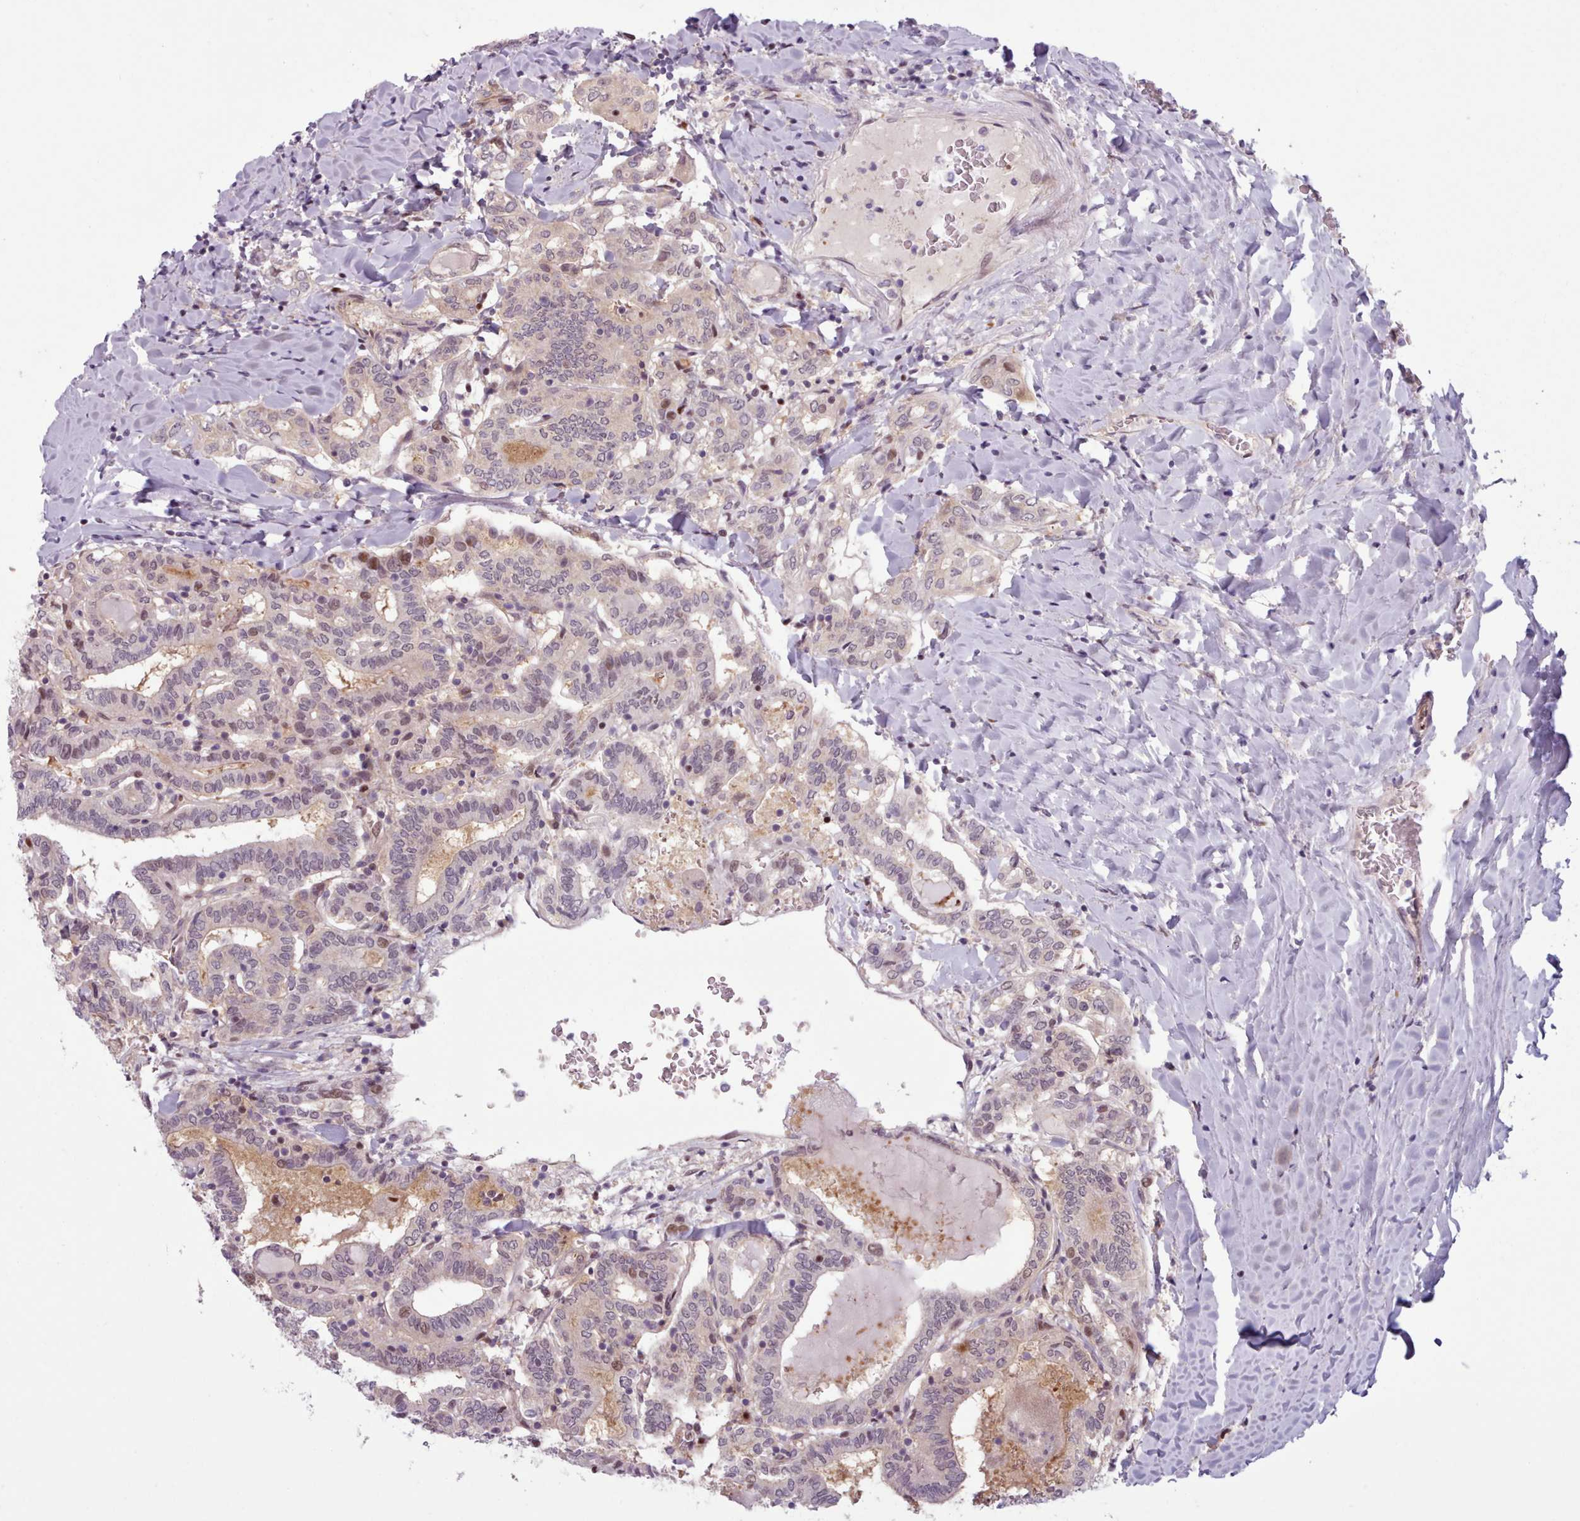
{"staining": {"intensity": "negative", "quantity": "none", "location": "none"}, "tissue": "thyroid cancer", "cell_type": "Tumor cells", "image_type": "cancer", "snomed": [{"axis": "morphology", "description": "Papillary adenocarcinoma, NOS"}, {"axis": "topography", "description": "Thyroid gland"}], "caption": "This is an IHC histopathology image of thyroid papillary adenocarcinoma. There is no expression in tumor cells.", "gene": "KBTBD7", "patient": {"sex": "female", "age": 72}}